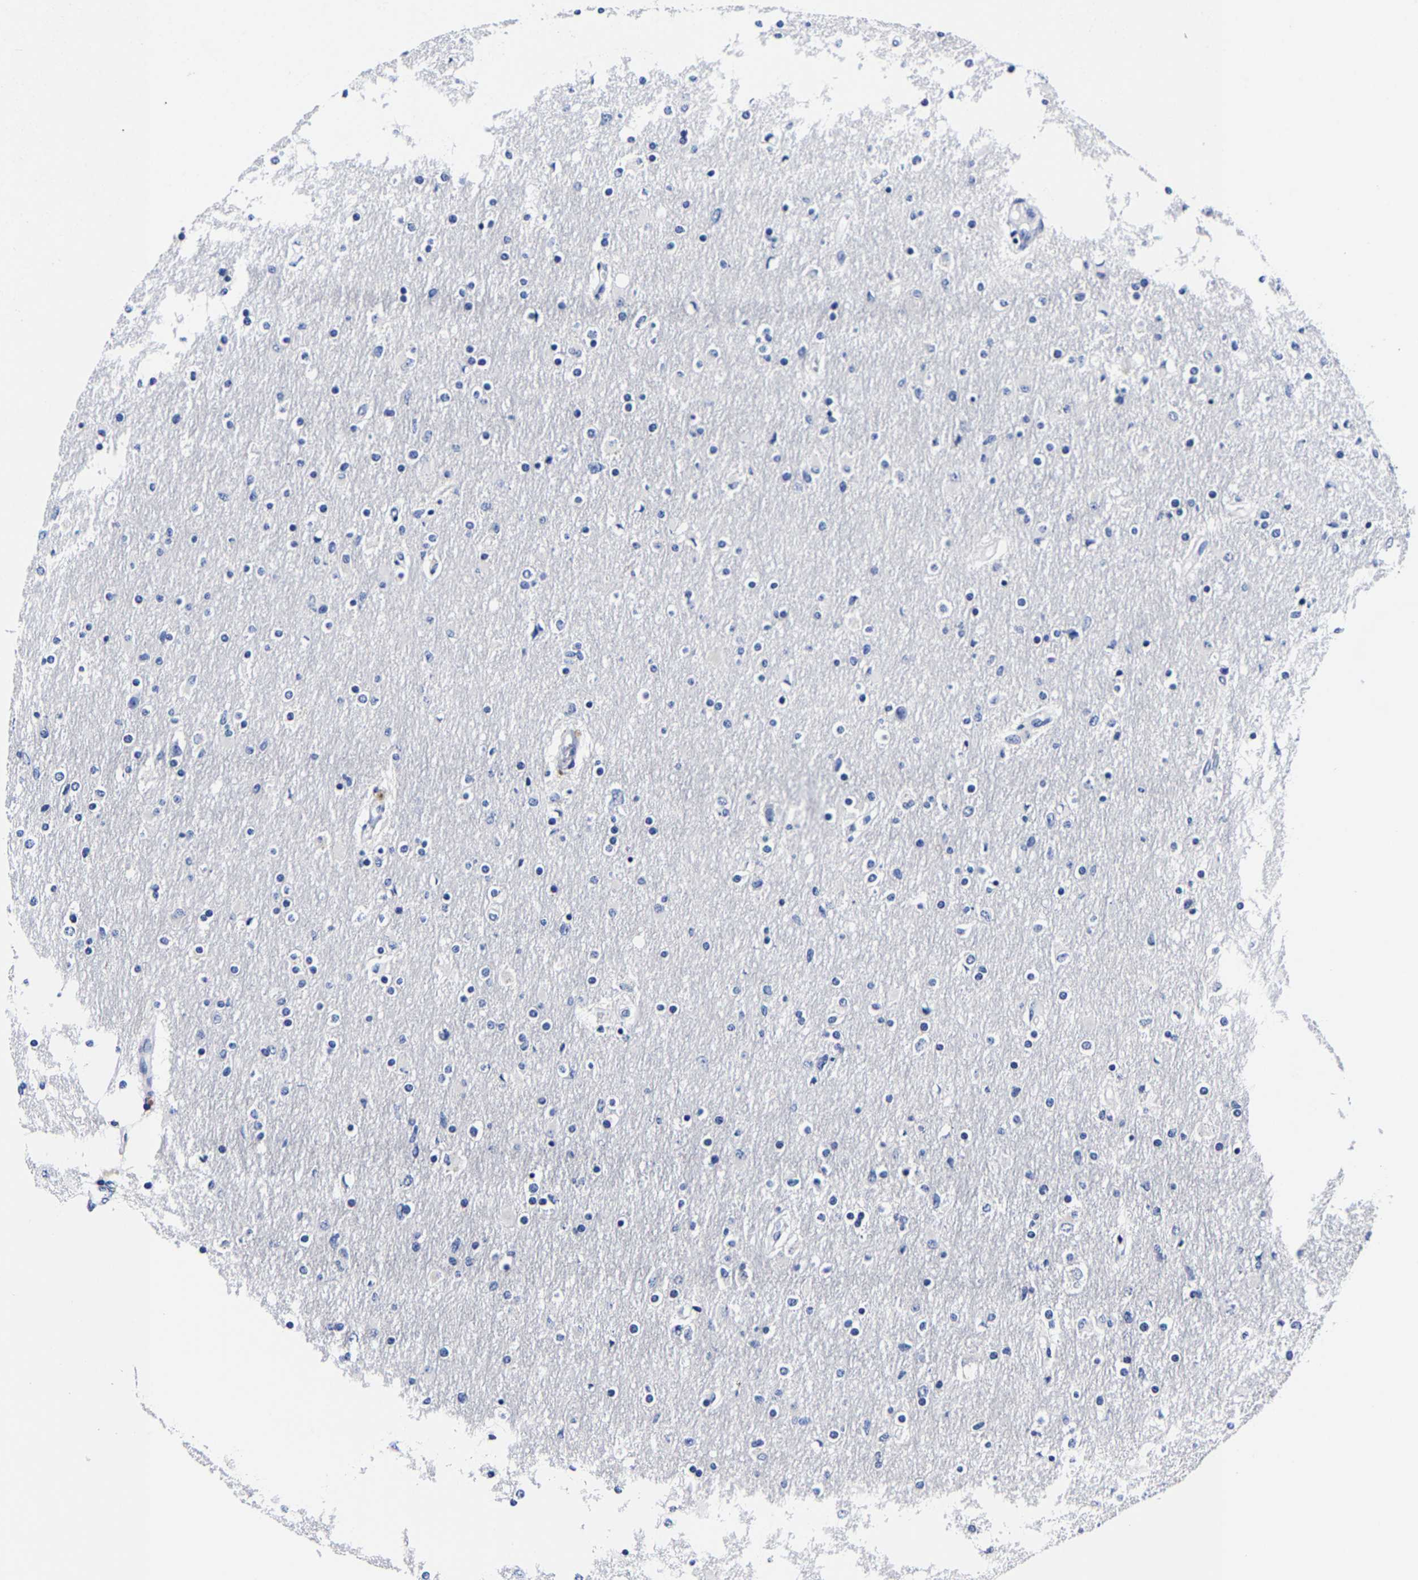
{"staining": {"intensity": "negative", "quantity": "none", "location": "none"}, "tissue": "glioma", "cell_type": "Tumor cells", "image_type": "cancer", "snomed": [{"axis": "morphology", "description": "Glioma, malignant, High grade"}, {"axis": "topography", "description": "Cerebral cortex"}], "caption": "DAB (3,3'-diaminobenzidine) immunohistochemical staining of glioma shows no significant expression in tumor cells.", "gene": "CPA2", "patient": {"sex": "female", "age": 36}}